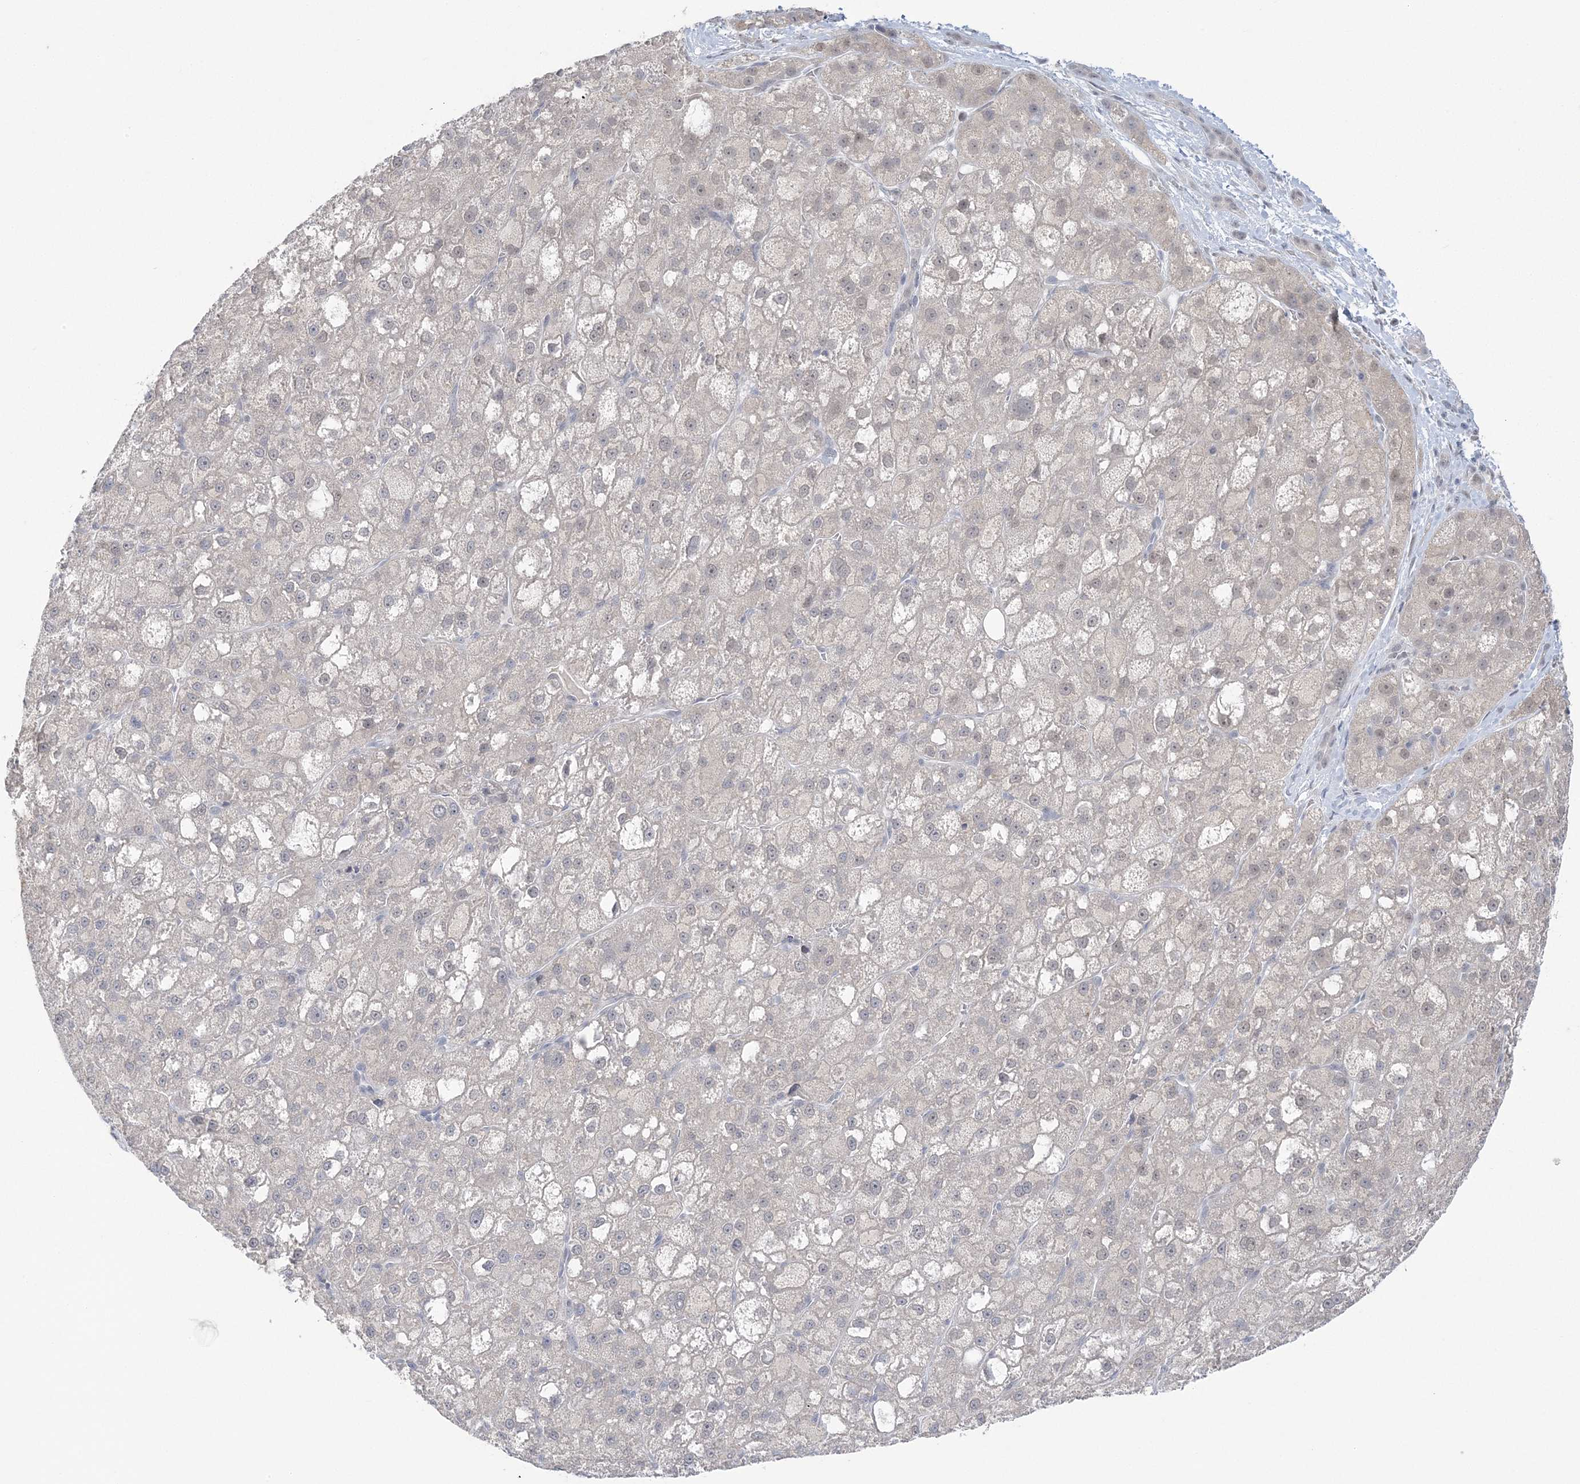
{"staining": {"intensity": "negative", "quantity": "none", "location": "none"}, "tissue": "liver cancer", "cell_type": "Tumor cells", "image_type": "cancer", "snomed": [{"axis": "morphology", "description": "Carcinoma, Hepatocellular, NOS"}, {"axis": "topography", "description": "Liver"}], "caption": "The micrograph shows no significant expression in tumor cells of liver cancer (hepatocellular carcinoma).", "gene": "ZBTB7A", "patient": {"sex": "male", "age": 57}}